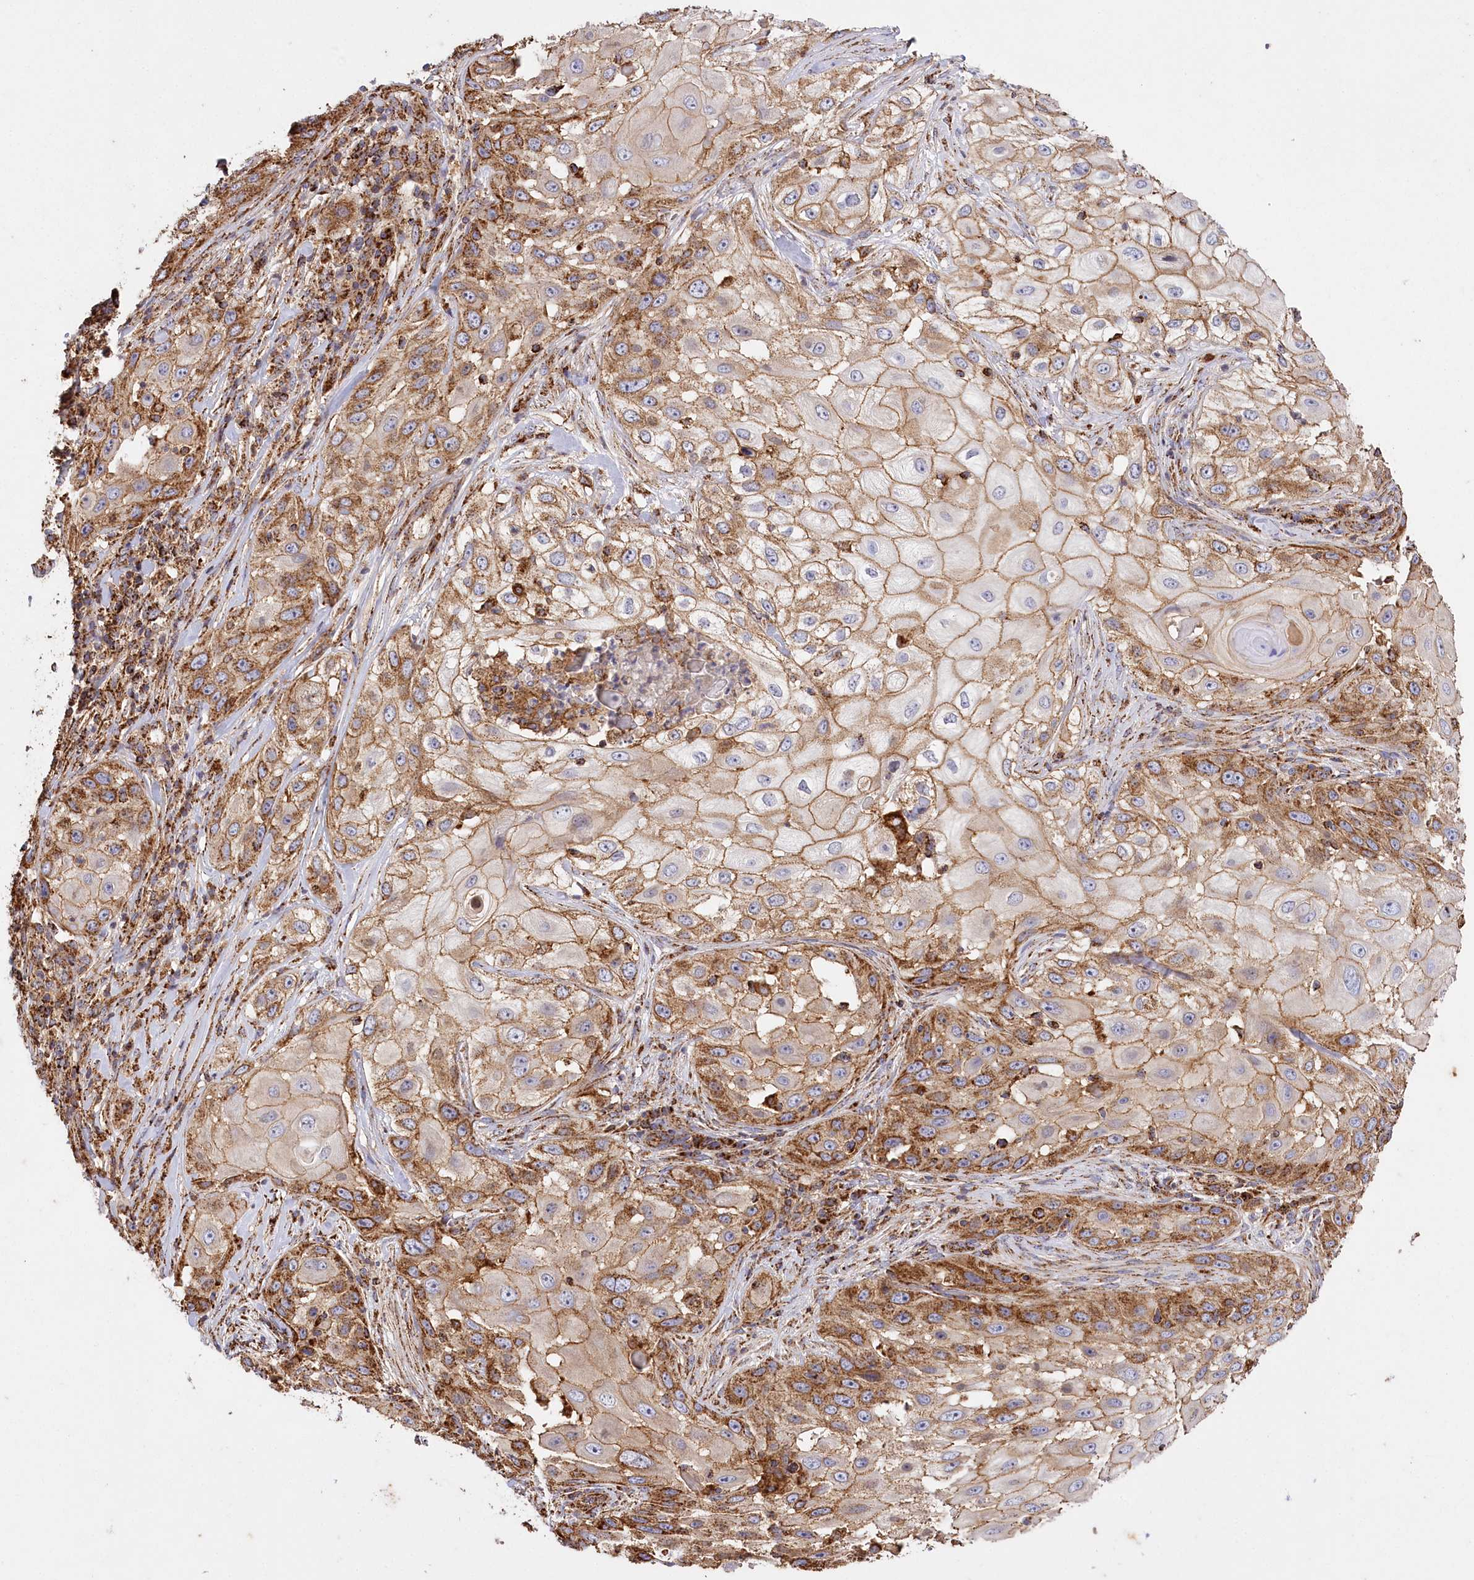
{"staining": {"intensity": "moderate", "quantity": ">75%", "location": "cytoplasmic/membranous"}, "tissue": "skin cancer", "cell_type": "Tumor cells", "image_type": "cancer", "snomed": [{"axis": "morphology", "description": "Squamous cell carcinoma, NOS"}, {"axis": "topography", "description": "Skin"}], "caption": "Human skin squamous cell carcinoma stained with a brown dye shows moderate cytoplasmic/membranous positive positivity in about >75% of tumor cells.", "gene": "CARD19", "patient": {"sex": "female", "age": 44}}